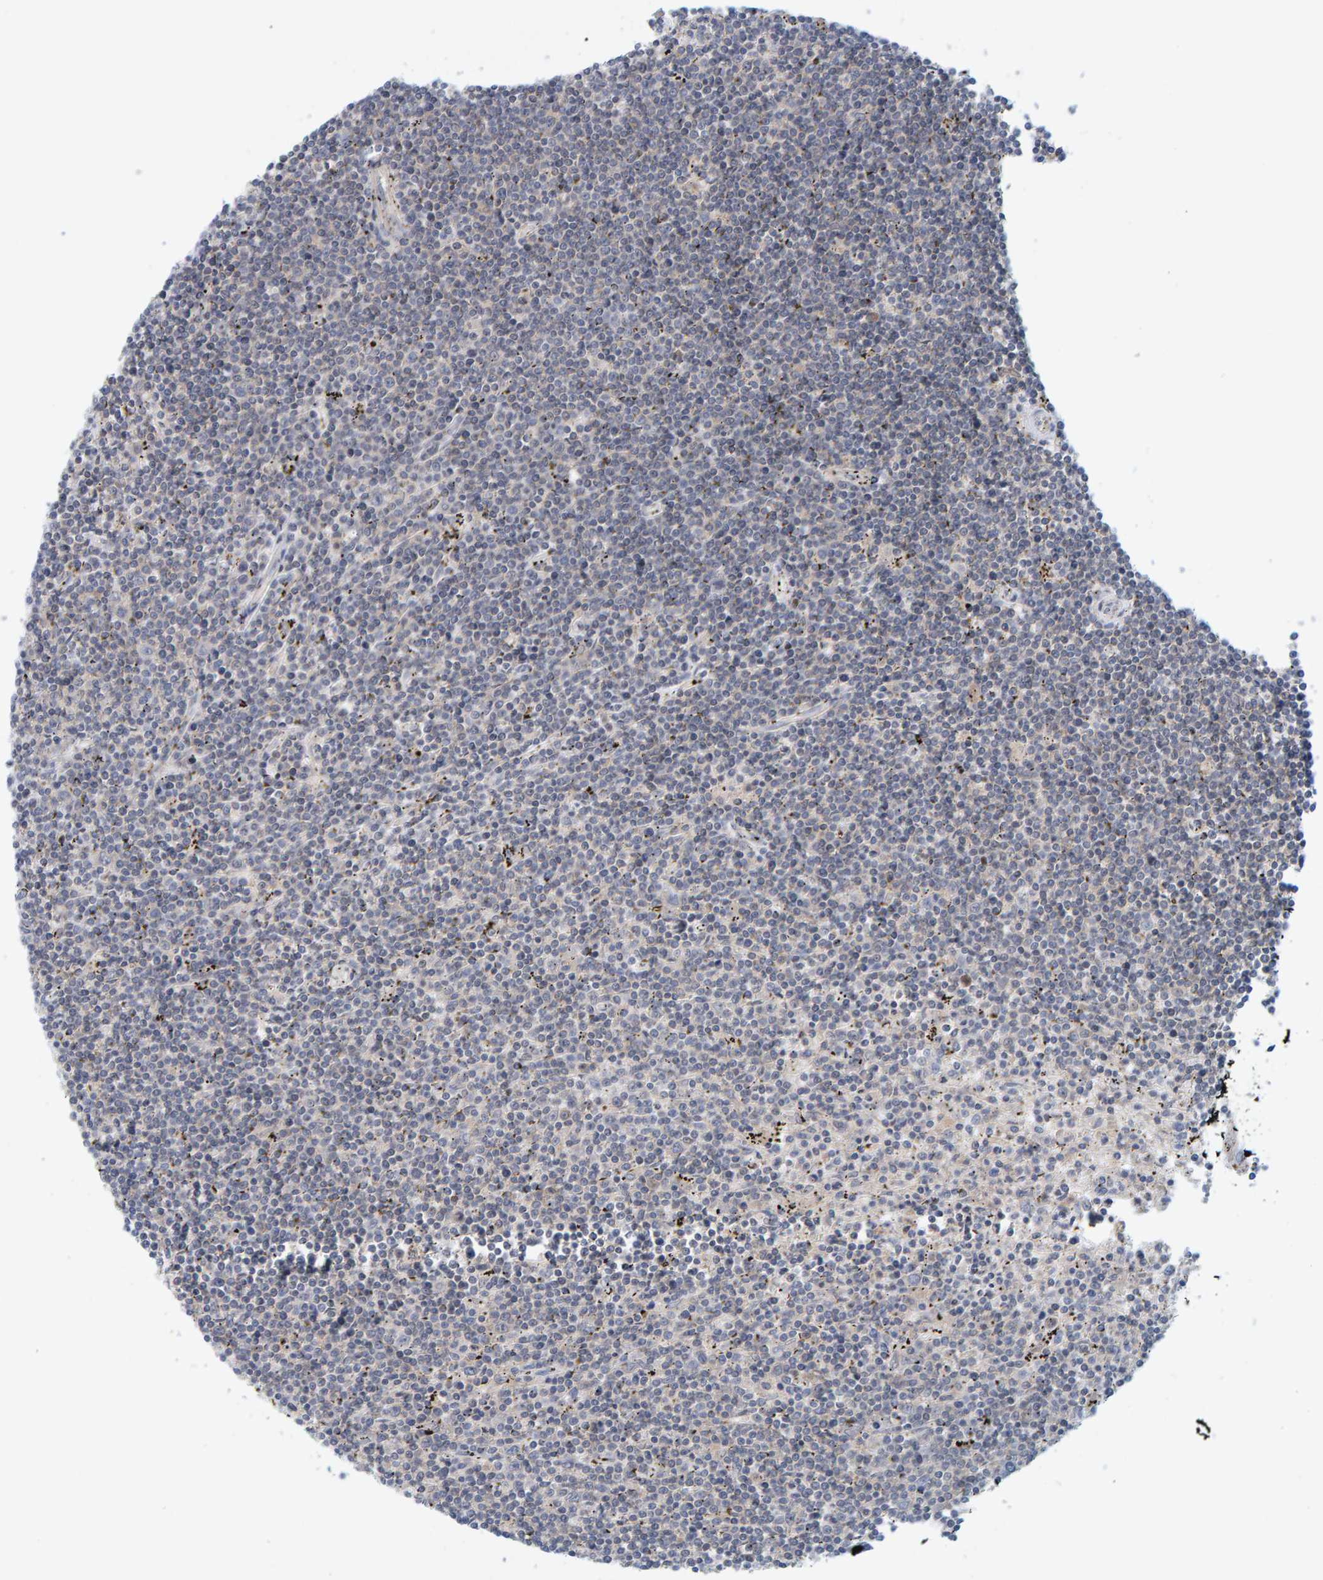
{"staining": {"intensity": "negative", "quantity": "none", "location": "none"}, "tissue": "lymphoma", "cell_type": "Tumor cells", "image_type": "cancer", "snomed": [{"axis": "morphology", "description": "Malignant lymphoma, non-Hodgkin's type, Low grade"}, {"axis": "topography", "description": "Spleen"}], "caption": "Immunohistochemistry (IHC) image of neoplastic tissue: malignant lymphoma, non-Hodgkin's type (low-grade) stained with DAB shows no significant protein staining in tumor cells. (Stains: DAB (3,3'-diaminobenzidine) IHC with hematoxylin counter stain, Microscopy: brightfield microscopy at high magnification).", "gene": "TATDN1", "patient": {"sex": "male", "age": 76}}